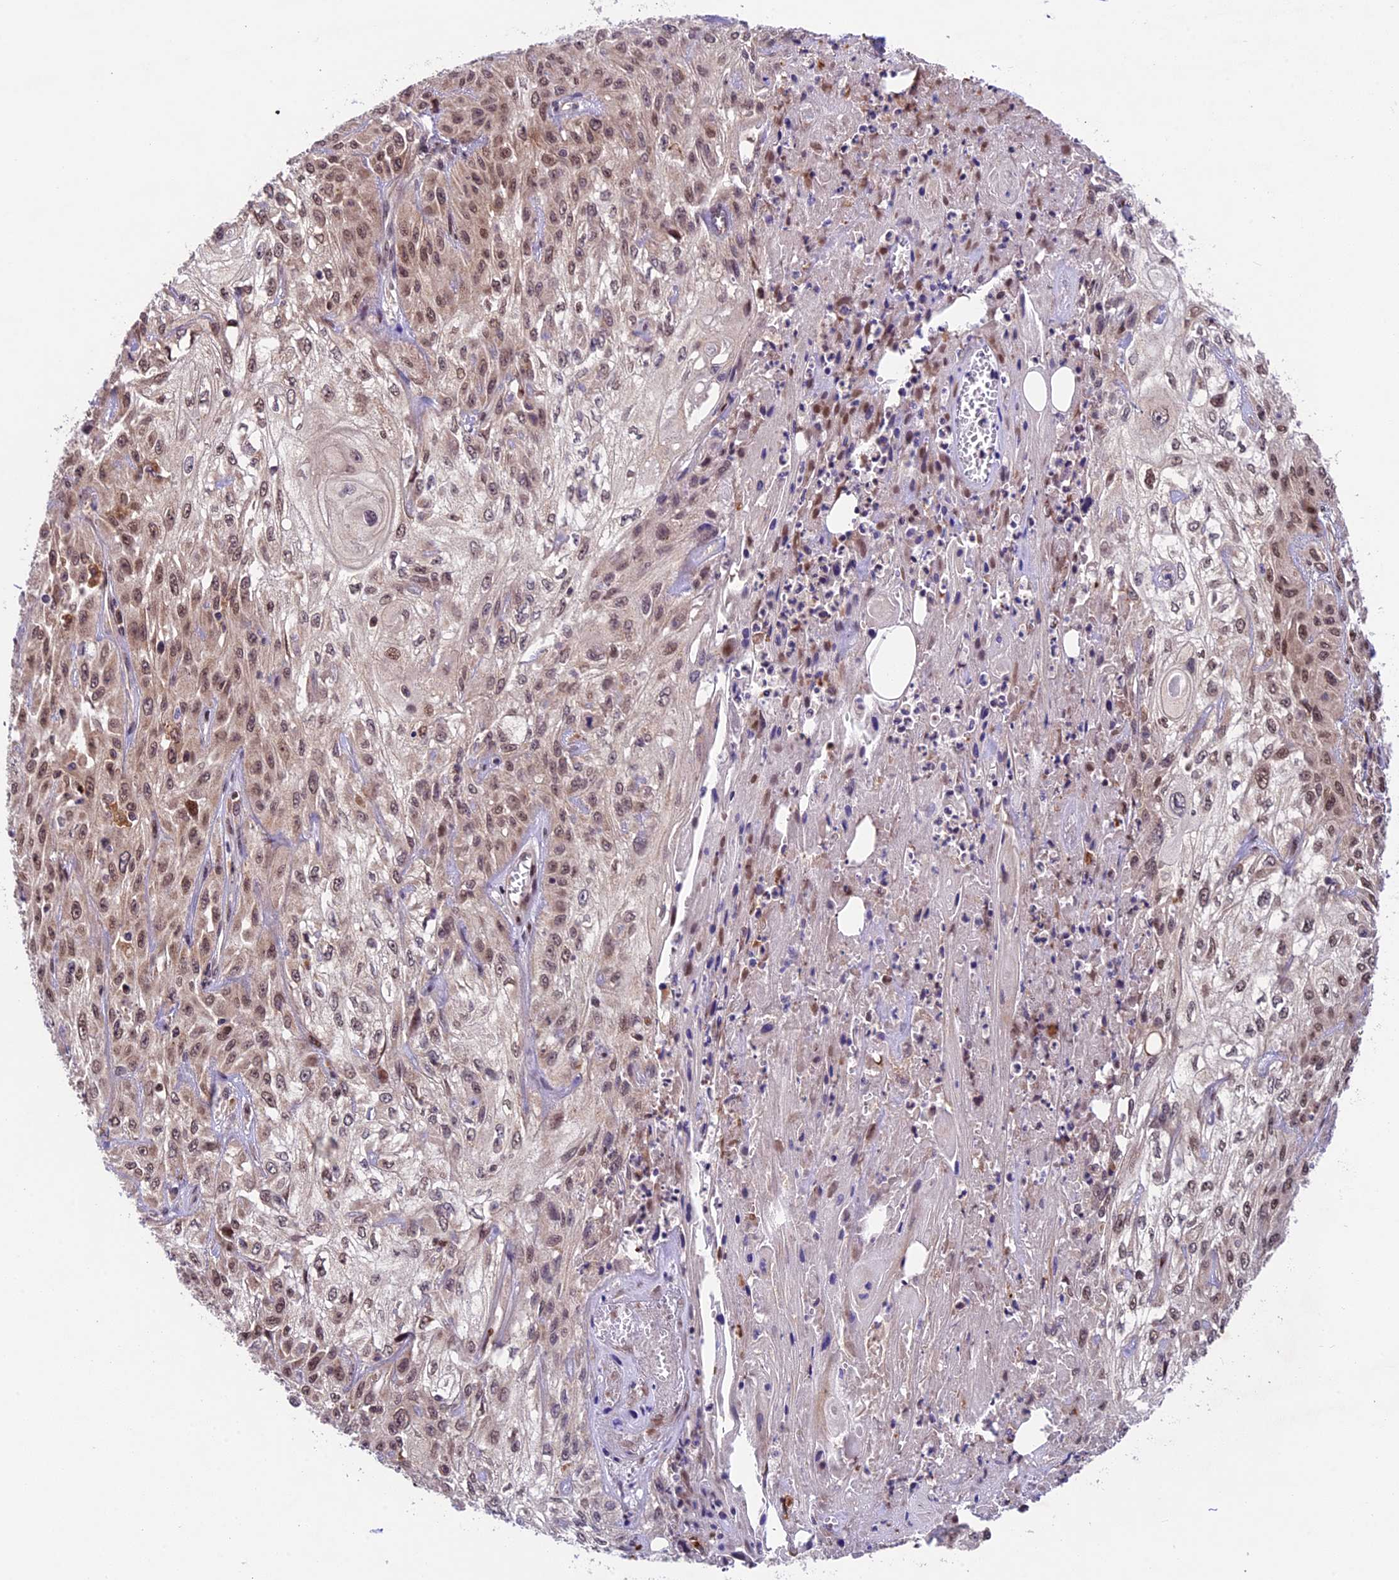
{"staining": {"intensity": "weak", "quantity": ">75%", "location": "nuclear"}, "tissue": "skin cancer", "cell_type": "Tumor cells", "image_type": "cancer", "snomed": [{"axis": "morphology", "description": "Squamous cell carcinoma, NOS"}, {"axis": "morphology", "description": "Squamous cell carcinoma, metastatic, NOS"}, {"axis": "topography", "description": "Skin"}, {"axis": "topography", "description": "Lymph node"}], "caption": "Immunohistochemical staining of squamous cell carcinoma (skin) exhibits low levels of weak nuclear protein staining in about >75% of tumor cells.", "gene": "CCSER1", "patient": {"sex": "male", "age": 75}}